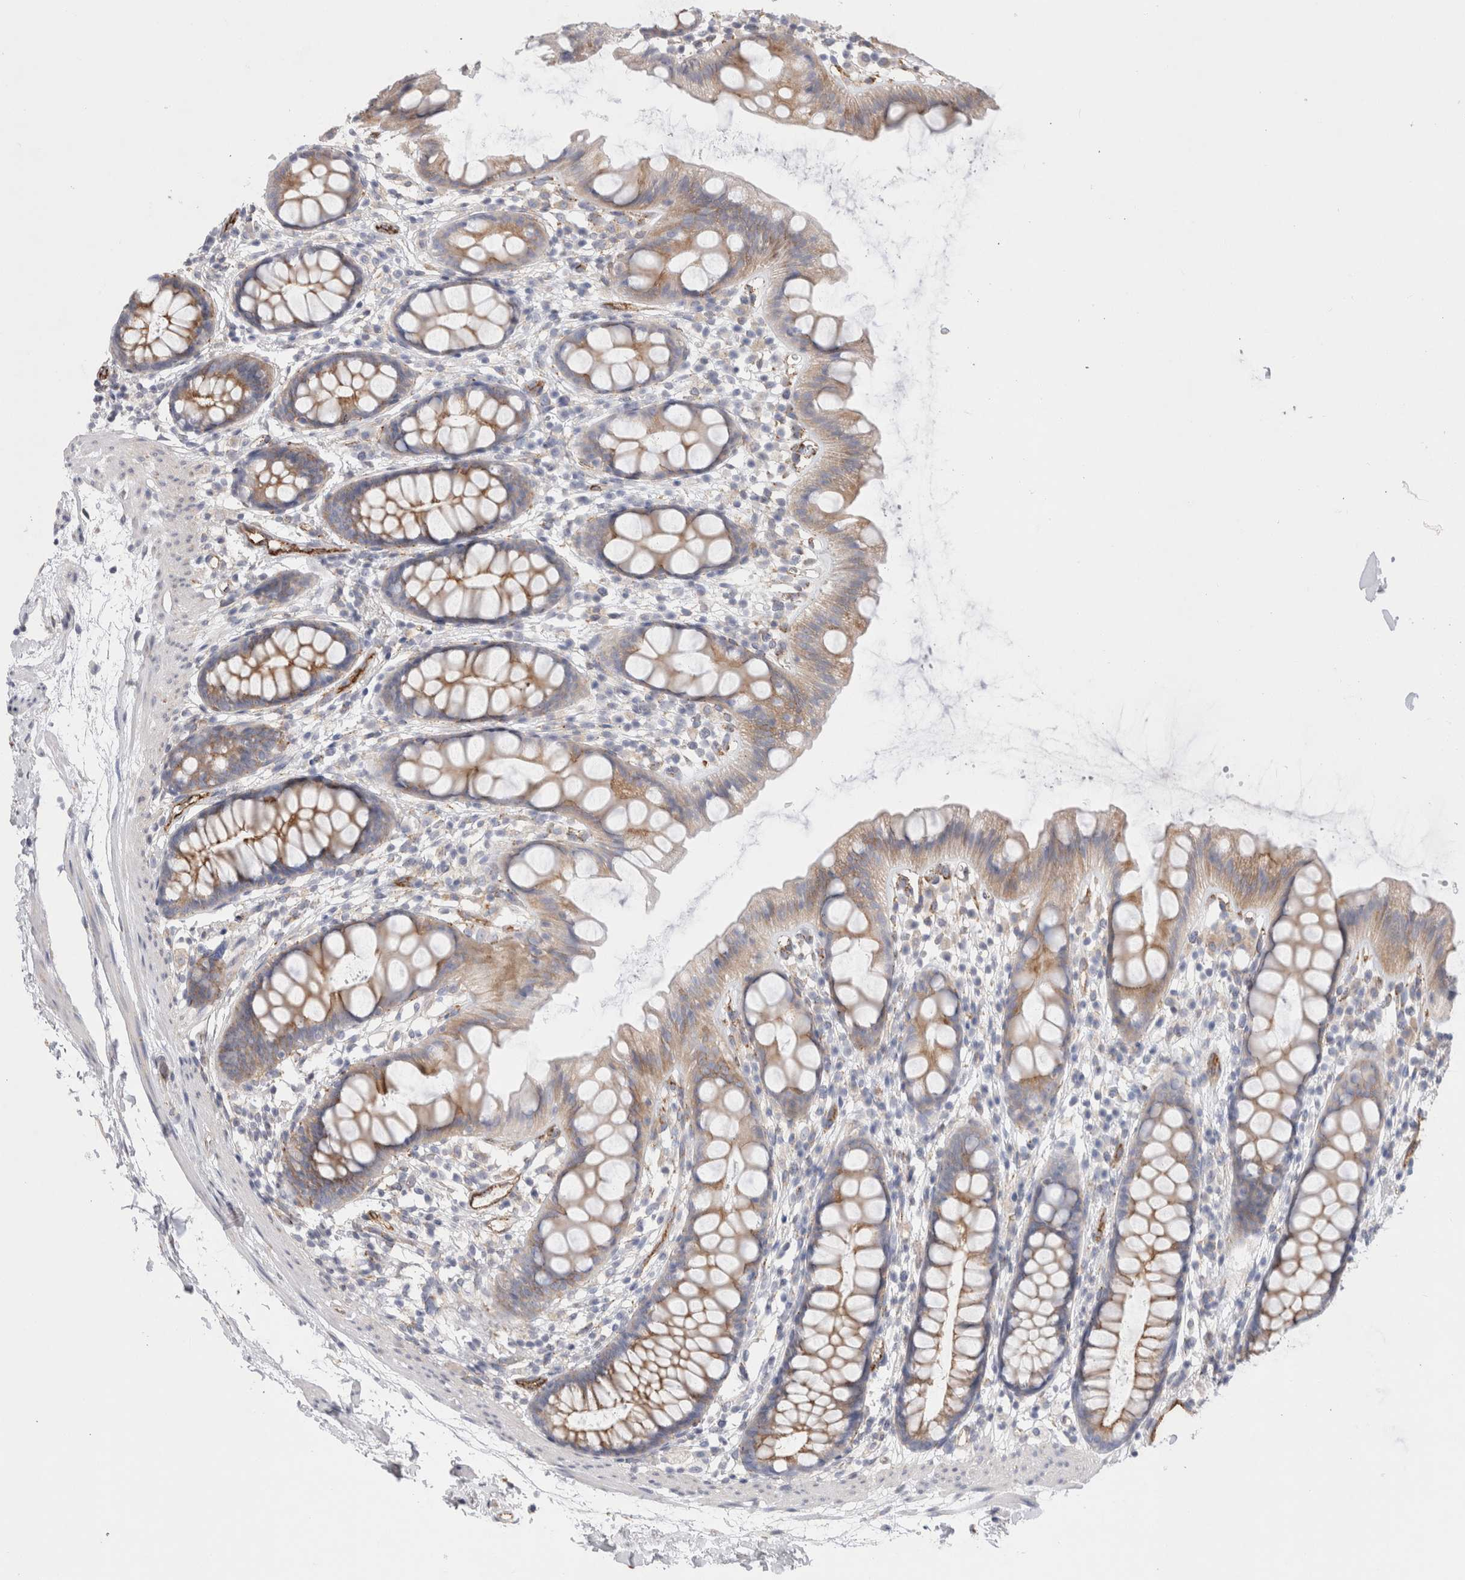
{"staining": {"intensity": "weak", "quantity": ">75%", "location": "cytoplasmic/membranous"}, "tissue": "rectum", "cell_type": "Glandular cells", "image_type": "normal", "snomed": [{"axis": "morphology", "description": "Normal tissue, NOS"}, {"axis": "topography", "description": "Rectum"}], "caption": "The immunohistochemical stain highlights weak cytoplasmic/membranous positivity in glandular cells of unremarkable rectum. Ihc stains the protein of interest in brown and the nuclei are stained blue.", "gene": "CNPY4", "patient": {"sex": "female", "age": 65}}